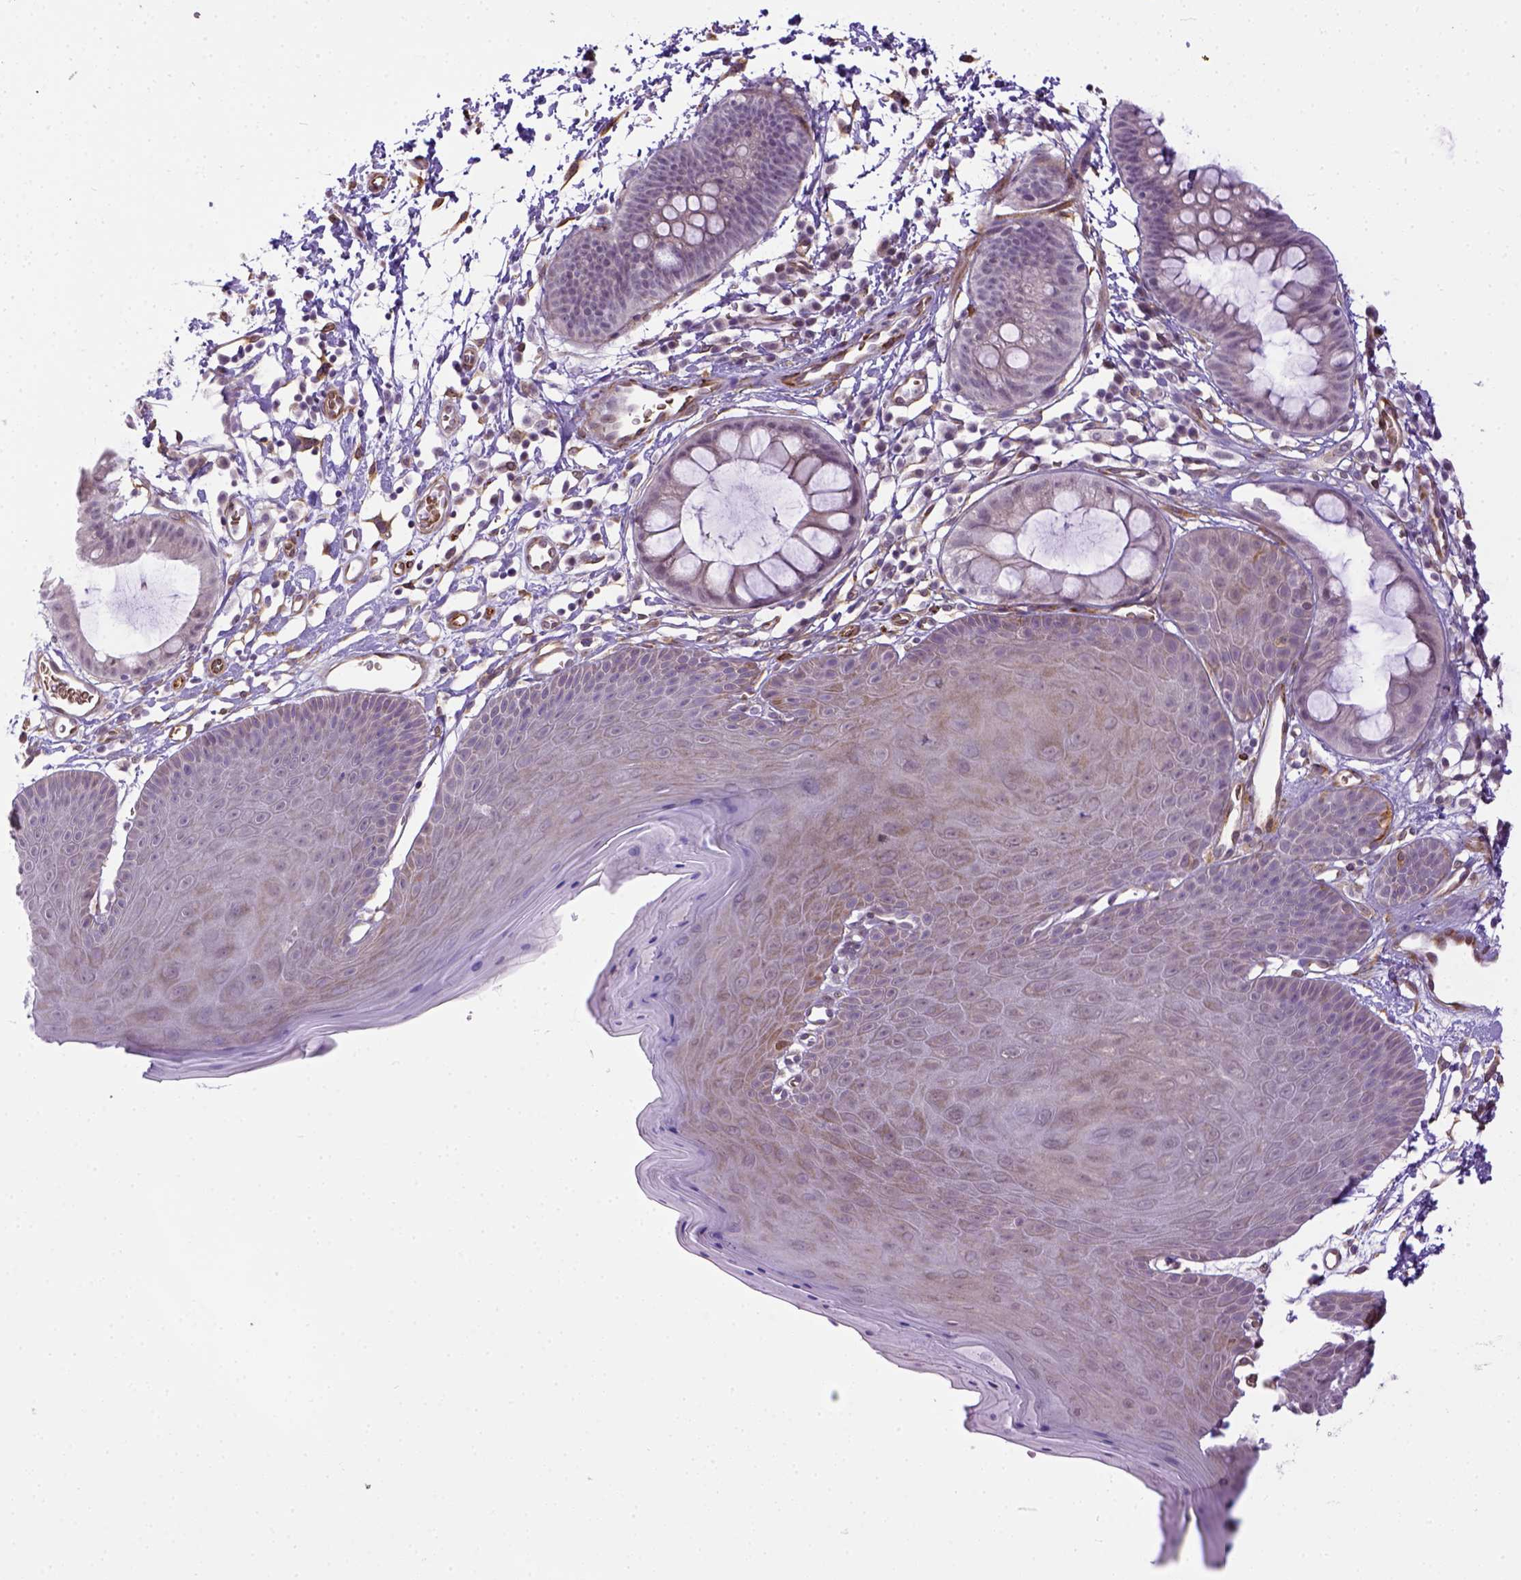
{"staining": {"intensity": "strong", "quantity": "<25%", "location": "cytoplasmic/membranous"}, "tissue": "skin", "cell_type": "Epidermal cells", "image_type": "normal", "snomed": [{"axis": "morphology", "description": "Normal tissue, NOS"}, {"axis": "topography", "description": "Anal"}], "caption": "This photomicrograph exhibits immunohistochemistry staining of normal human skin, with medium strong cytoplasmic/membranous positivity in approximately <25% of epidermal cells.", "gene": "KAZN", "patient": {"sex": "male", "age": 53}}